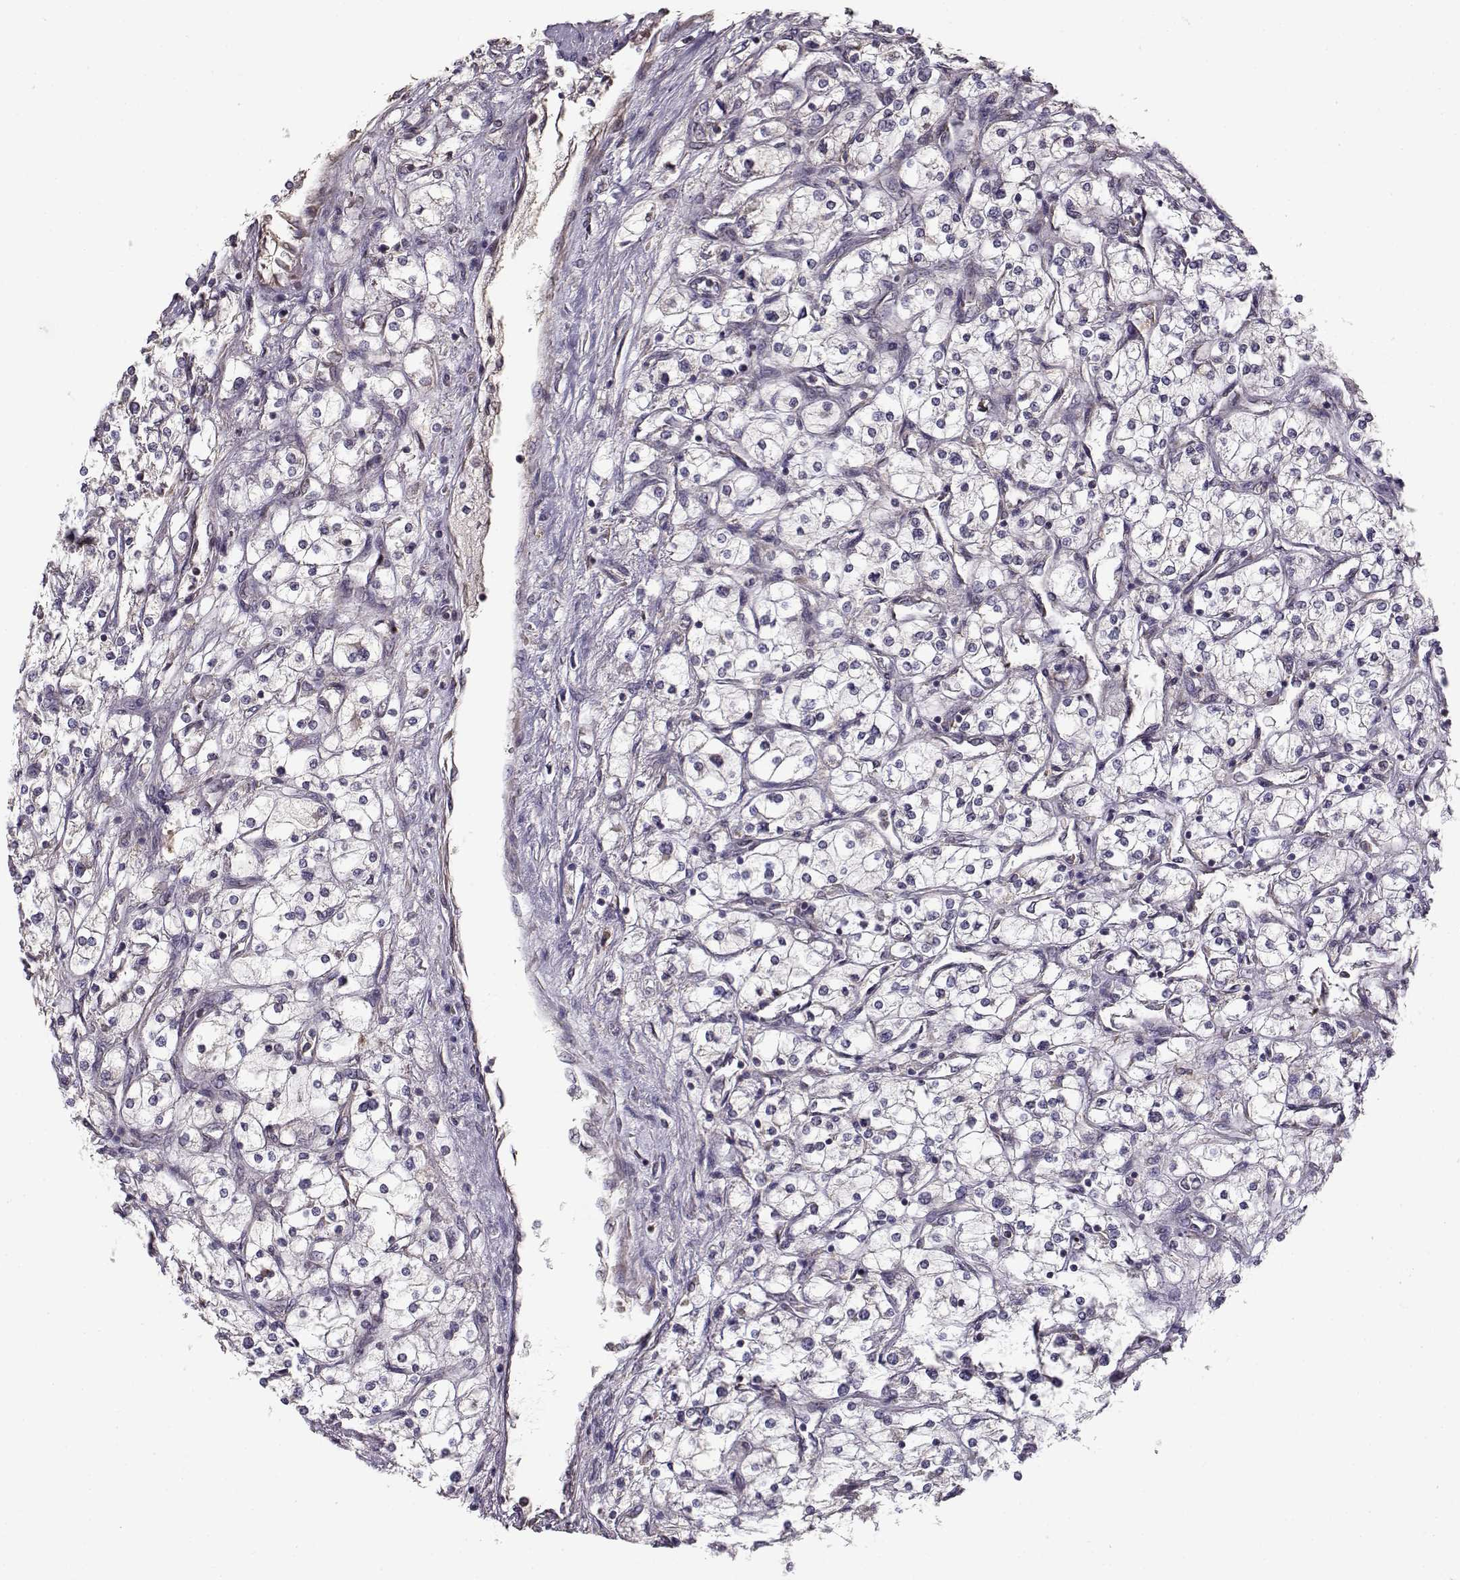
{"staining": {"intensity": "negative", "quantity": "none", "location": "none"}, "tissue": "renal cancer", "cell_type": "Tumor cells", "image_type": "cancer", "snomed": [{"axis": "morphology", "description": "Adenocarcinoma, NOS"}, {"axis": "topography", "description": "Kidney"}], "caption": "Immunohistochemistry (IHC) micrograph of renal cancer (adenocarcinoma) stained for a protein (brown), which exhibits no positivity in tumor cells.", "gene": "ENTPD8", "patient": {"sex": "male", "age": 80}}